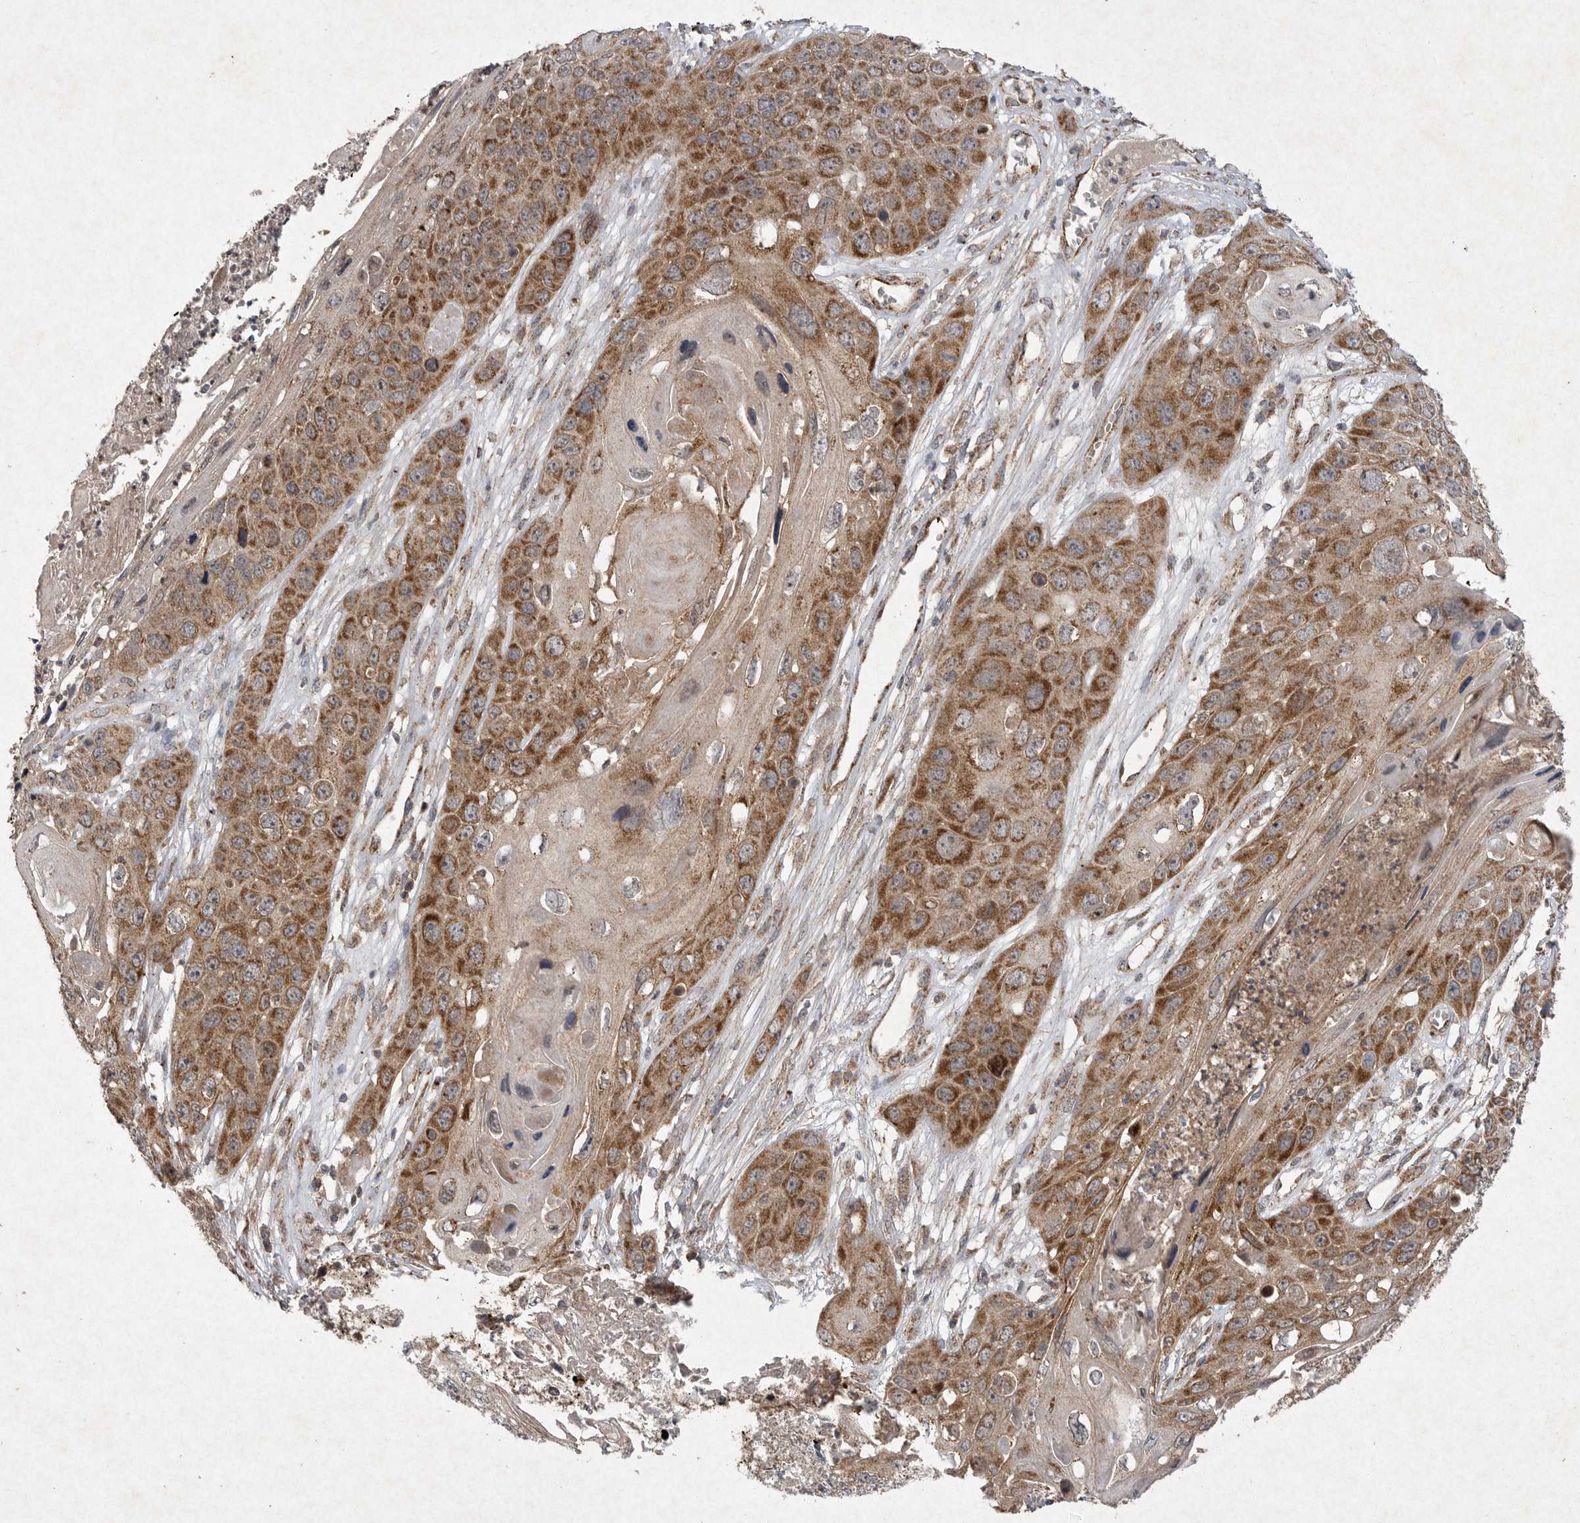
{"staining": {"intensity": "strong", "quantity": ">75%", "location": "cytoplasmic/membranous"}, "tissue": "skin cancer", "cell_type": "Tumor cells", "image_type": "cancer", "snomed": [{"axis": "morphology", "description": "Squamous cell carcinoma, NOS"}, {"axis": "topography", "description": "Skin"}], "caption": "Protein analysis of skin squamous cell carcinoma tissue exhibits strong cytoplasmic/membranous staining in about >75% of tumor cells.", "gene": "DDR1", "patient": {"sex": "male", "age": 55}}